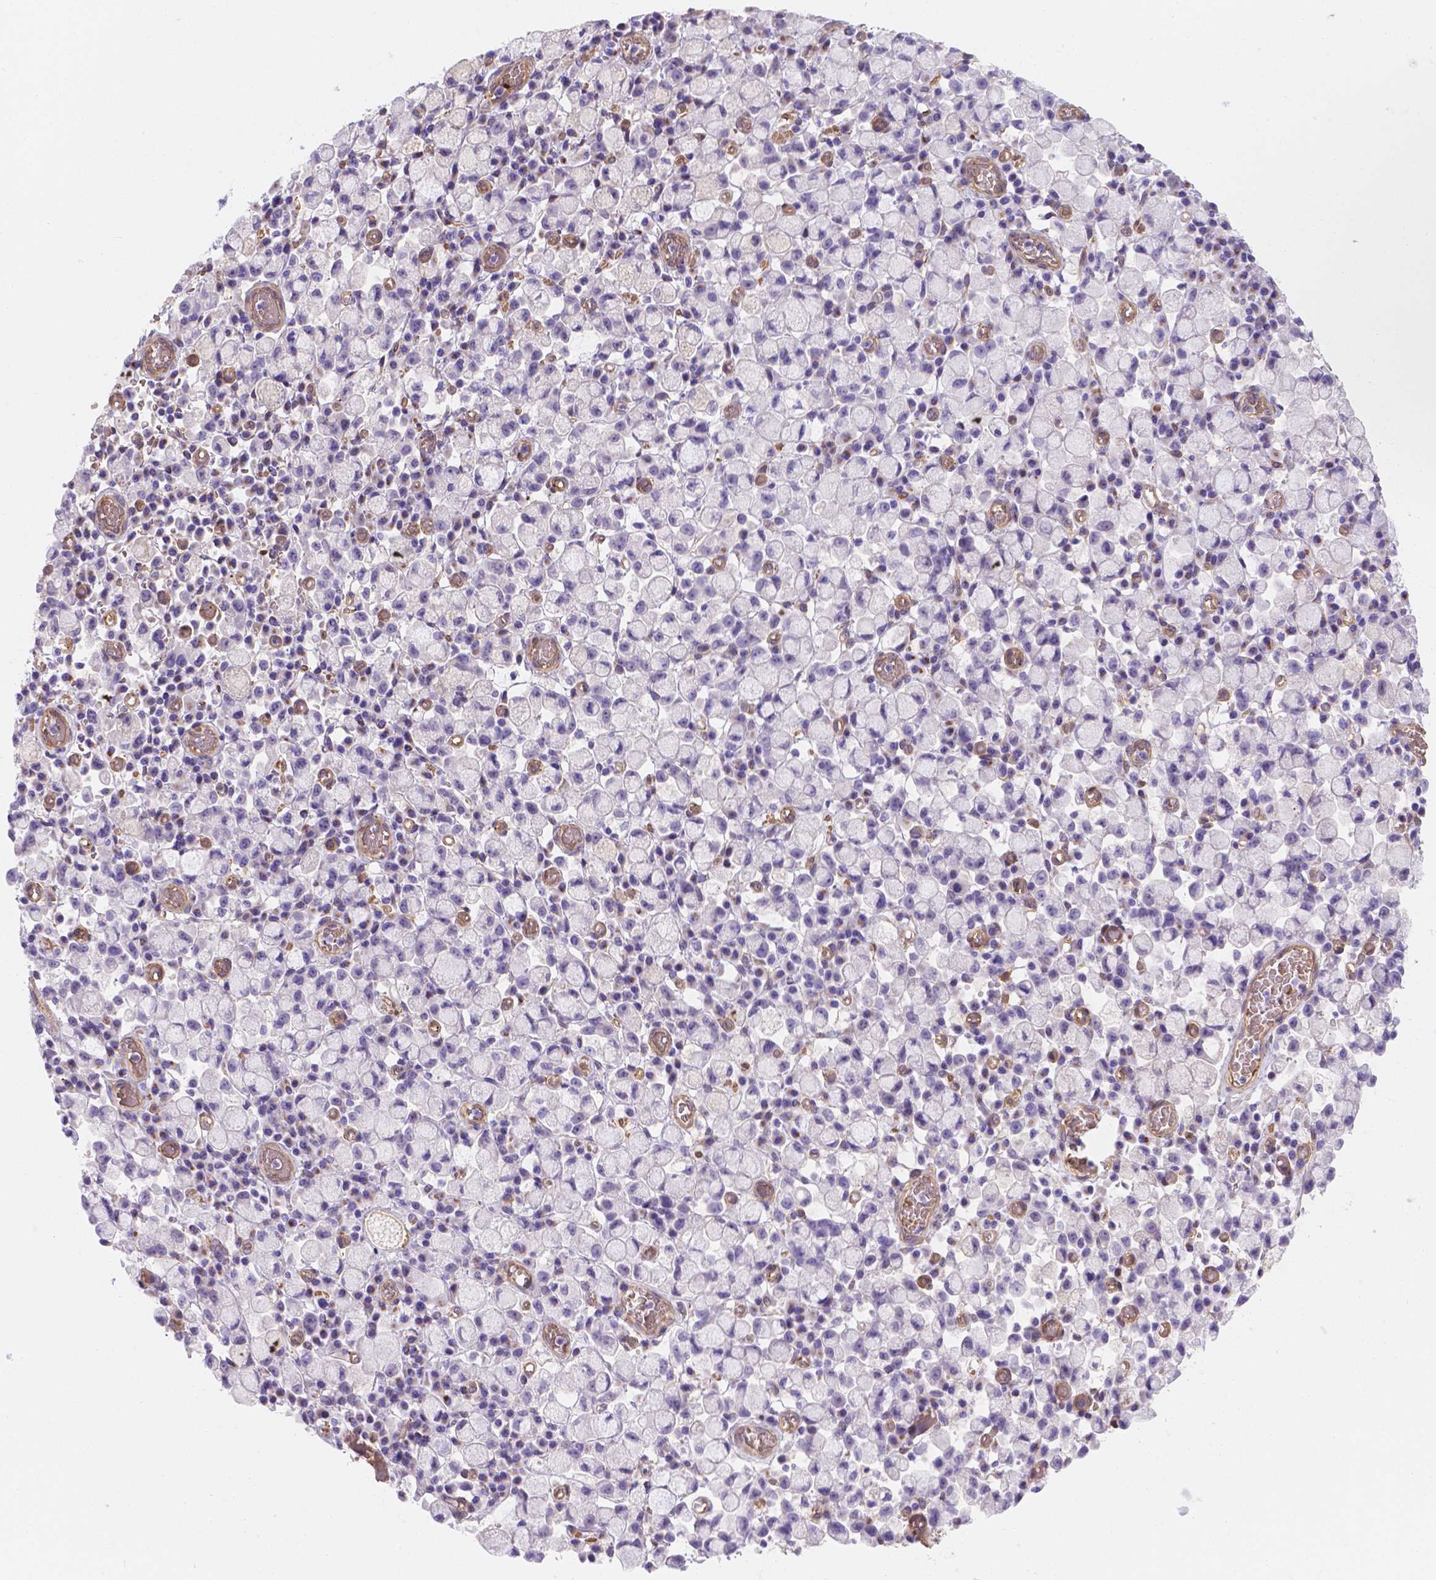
{"staining": {"intensity": "negative", "quantity": "none", "location": "none"}, "tissue": "stomach cancer", "cell_type": "Tumor cells", "image_type": "cancer", "snomed": [{"axis": "morphology", "description": "Adenocarcinoma, NOS"}, {"axis": "topography", "description": "Stomach"}], "caption": "The IHC image has no significant staining in tumor cells of stomach adenocarcinoma tissue.", "gene": "SLC40A1", "patient": {"sex": "male", "age": 58}}